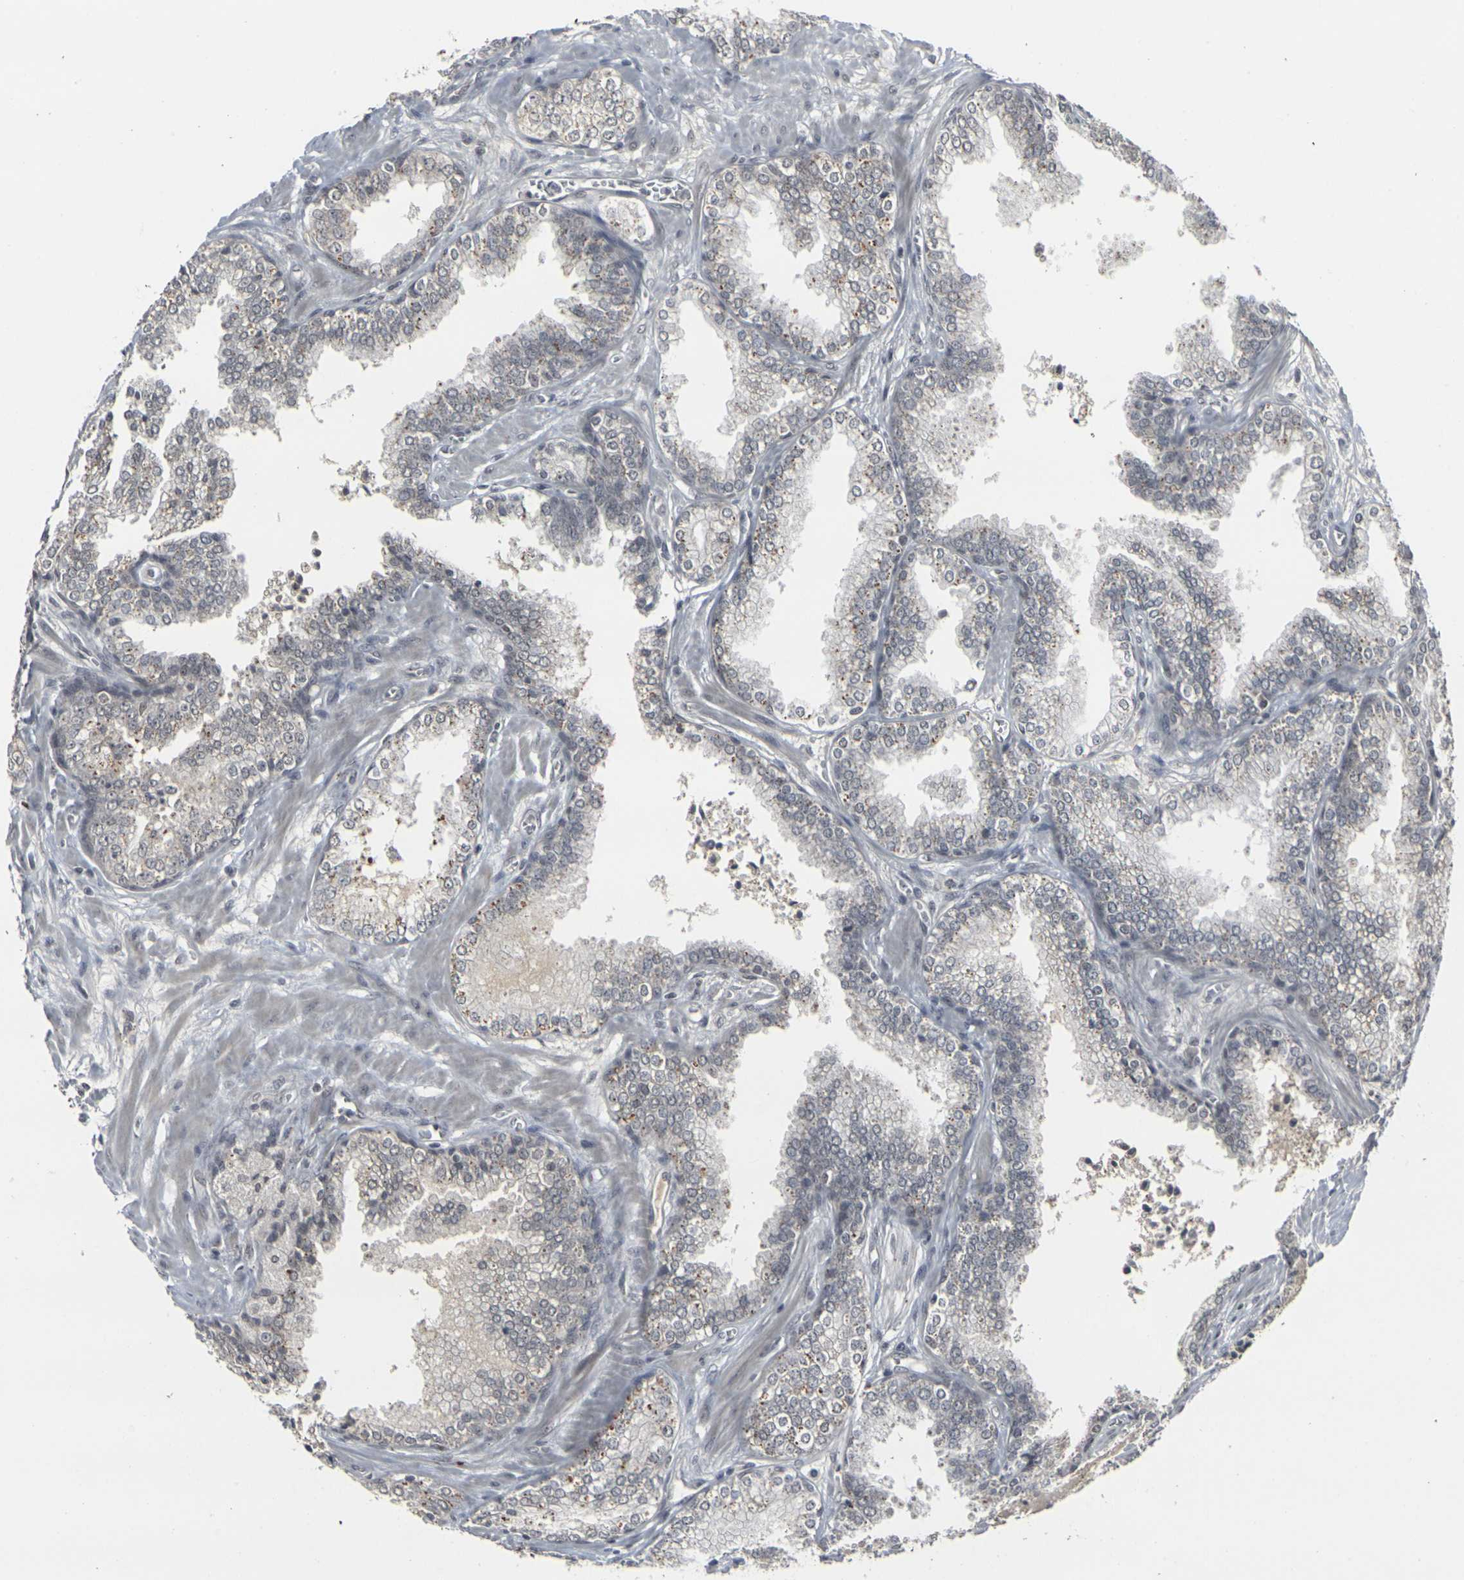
{"staining": {"intensity": "negative", "quantity": "none", "location": "none"}, "tissue": "prostate cancer", "cell_type": "Tumor cells", "image_type": "cancer", "snomed": [{"axis": "morphology", "description": "Adenocarcinoma, Low grade"}, {"axis": "topography", "description": "Prostate"}], "caption": "This is an immunohistochemistry micrograph of prostate cancer (low-grade adenocarcinoma). There is no expression in tumor cells.", "gene": "GPR19", "patient": {"sex": "male", "age": 60}}